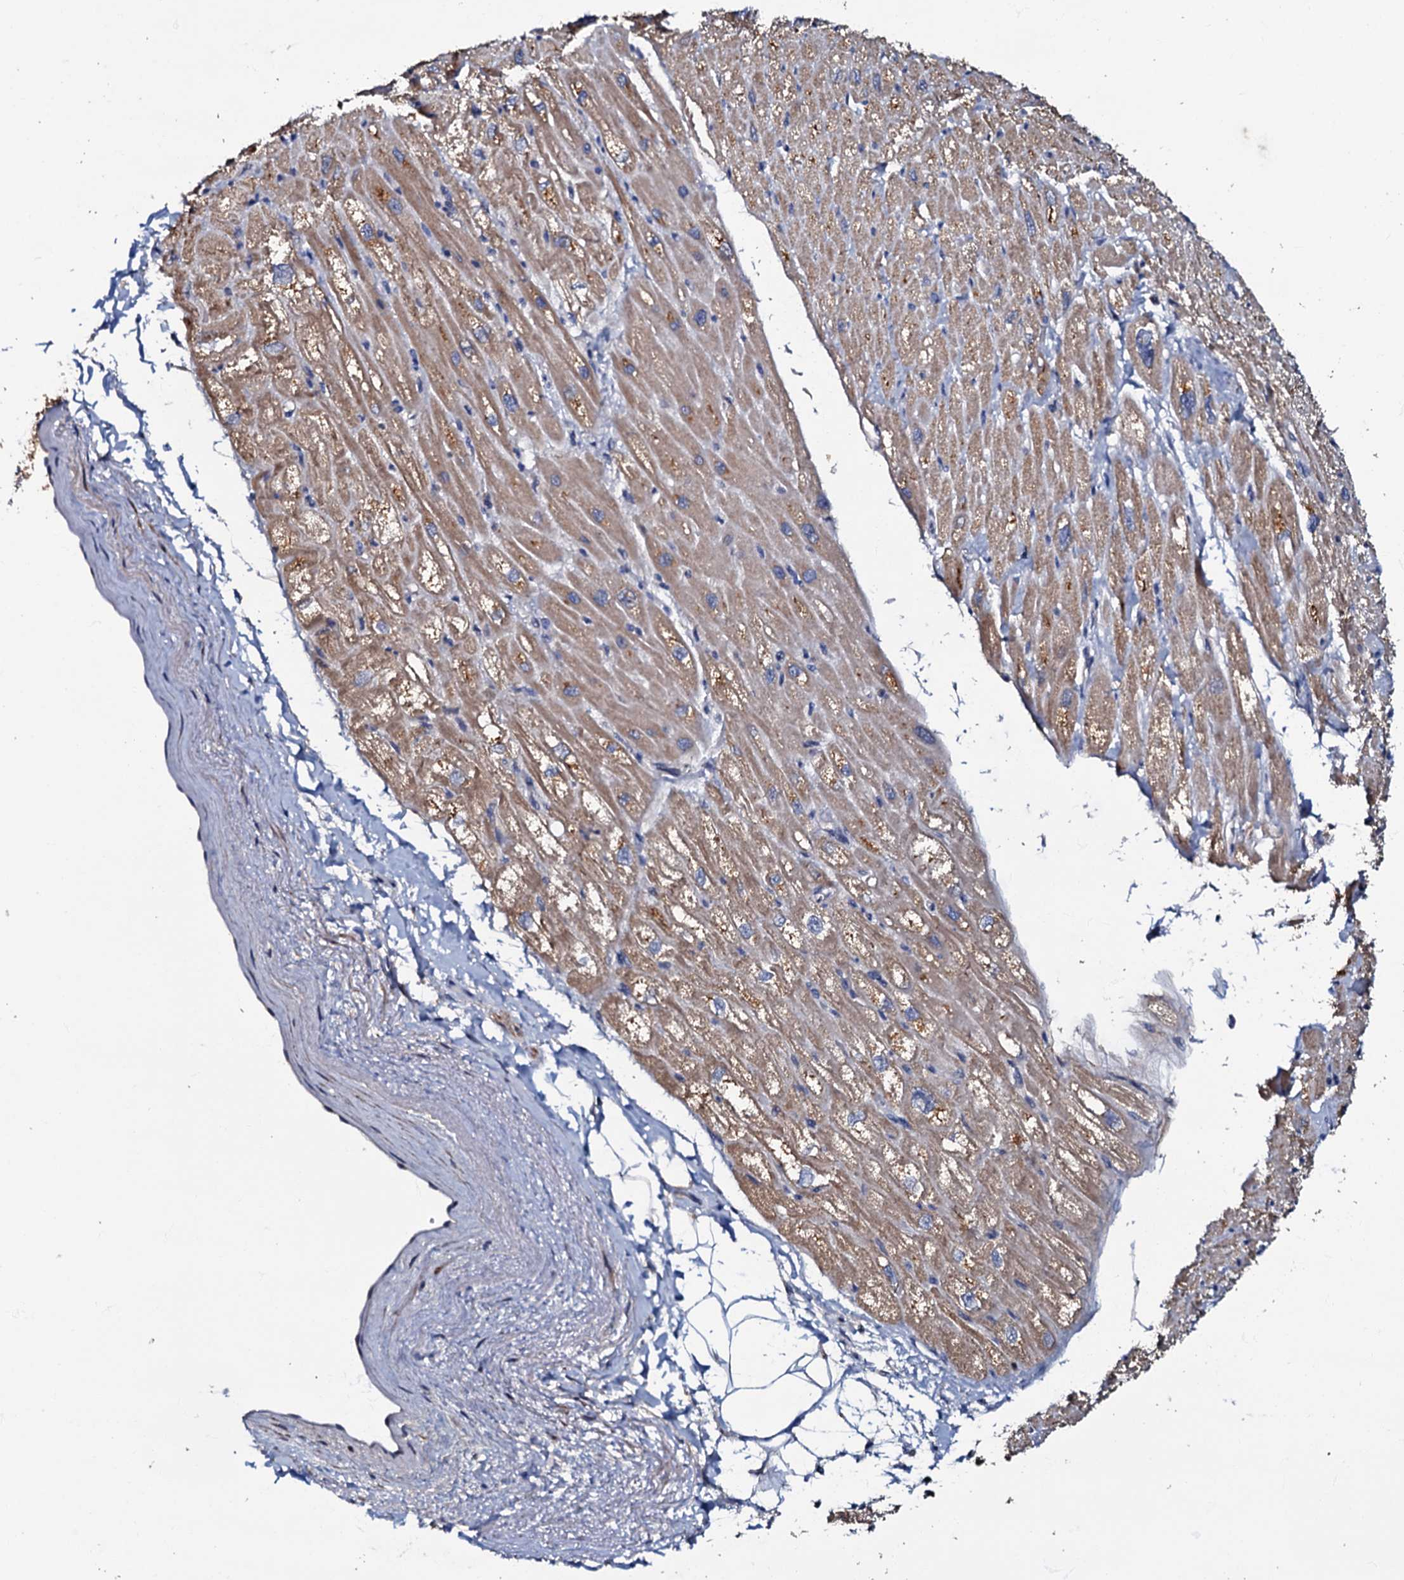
{"staining": {"intensity": "moderate", "quantity": ">75%", "location": "cytoplasmic/membranous"}, "tissue": "heart muscle", "cell_type": "Cardiomyocytes", "image_type": "normal", "snomed": [{"axis": "morphology", "description": "Normal tissue, NOS"}, {"axis": "topography", "description": "Heart"}], "caption": "A histopathology image of heart muscle stained for a protein demonstrates moderate cytoplasmic/membranous brown staining in cardiomyocytes. The protein of interest is shown in brown color, while the nuclei are stained blue.", "gene": "CPNE2", "patient": {"sex": "male", "age": 50}}